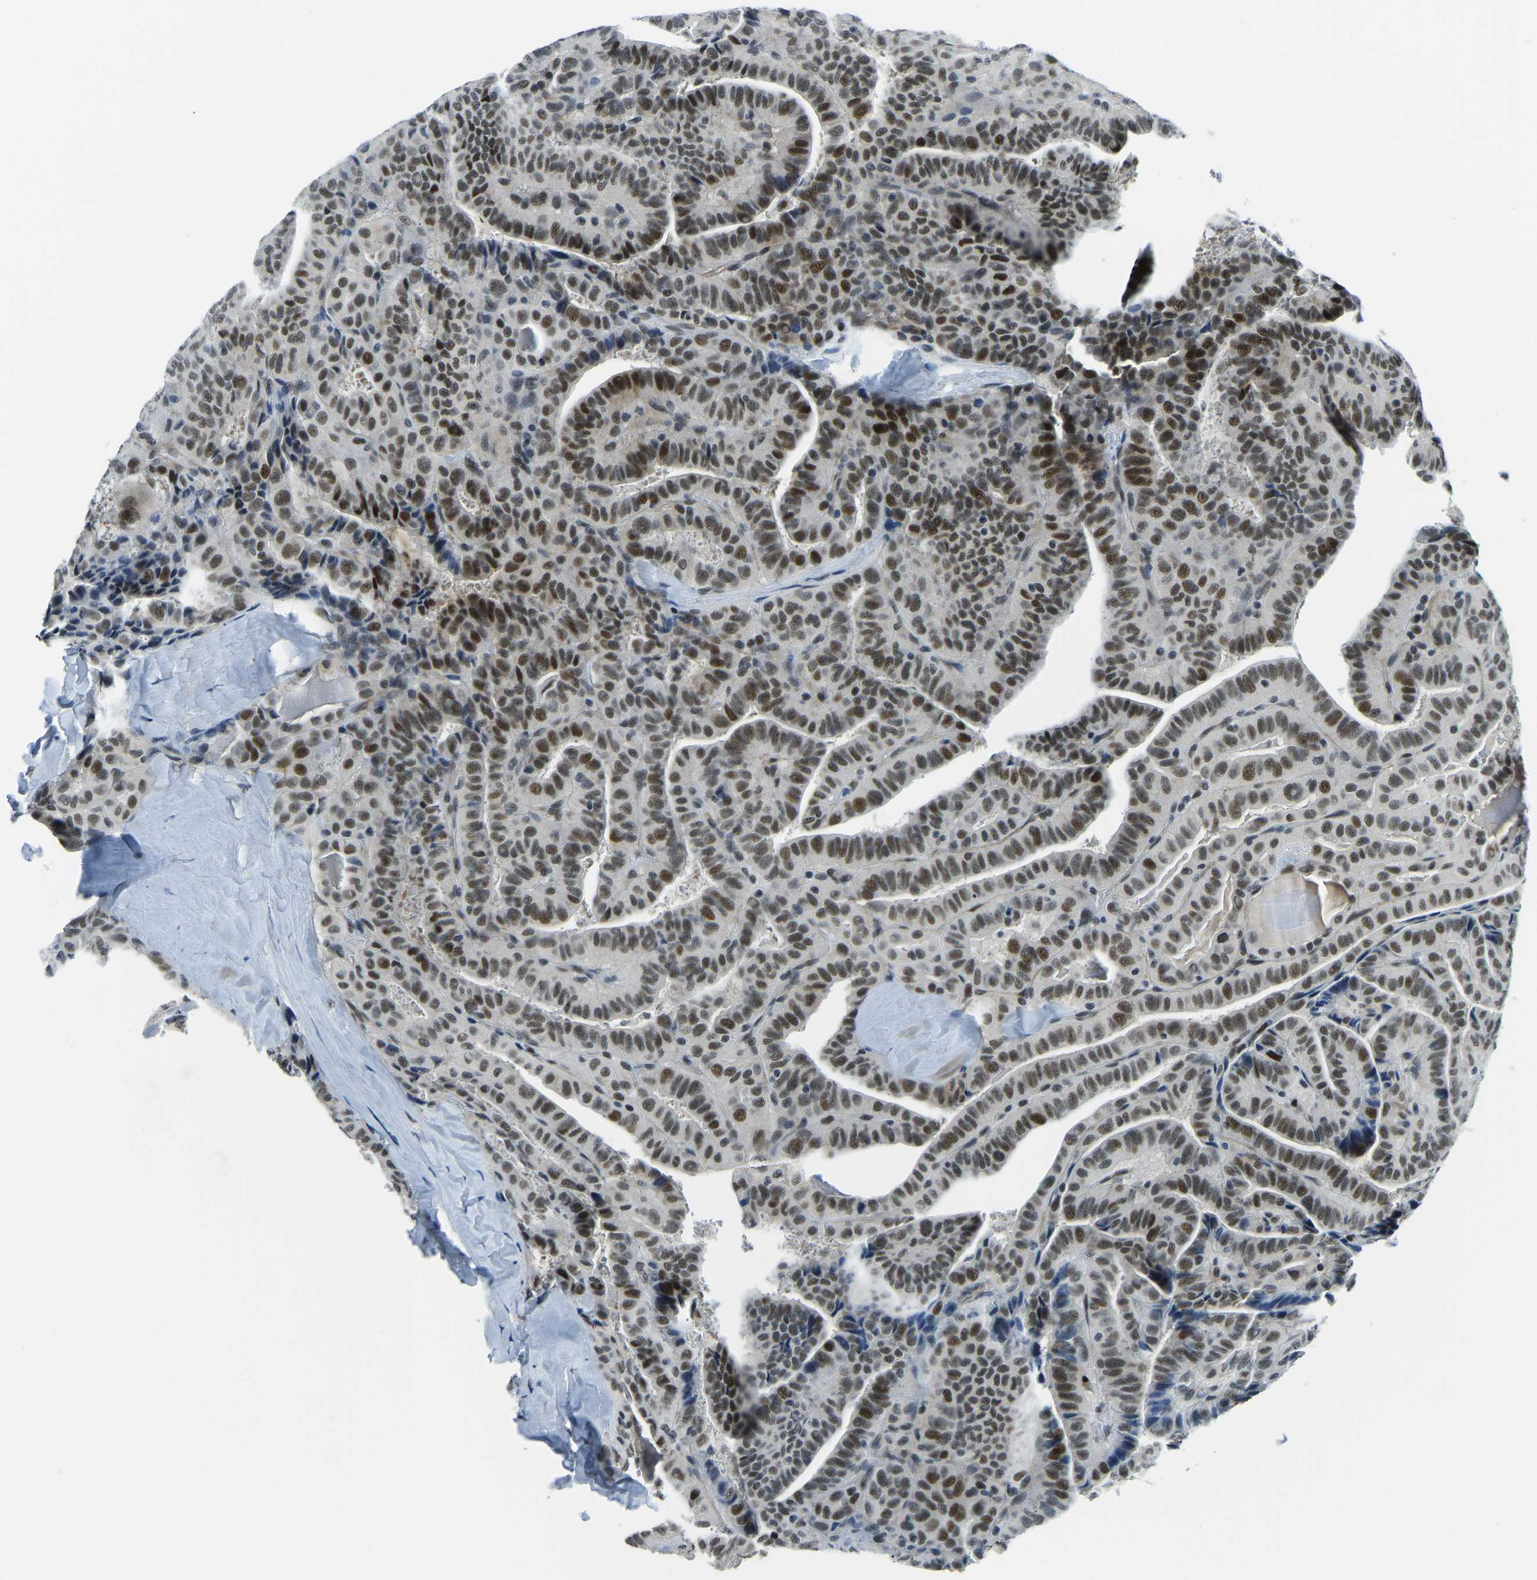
{"staining": {"intensity": "moderate", "quantity": ">75%", "location": "nuclear"}, "tissue": "thyroid cancer", "cell_type": "Tumor cells", "image_type": "cancer", "snomed": [{"axis": "morphology", "description": "Papillary adenocarcinoma, NOS"}, {"axis": "topography", "description": "Thyroid gland"}], "caption": "About >75% of tumor cells in human thyroid cancer (papillary adenocarcinoma) show moderate nuclear protein positivity as visualized by brown immunohistochemical staining.", "gene": "PRCC", "patient": {"sex": "male", "age": 77}}